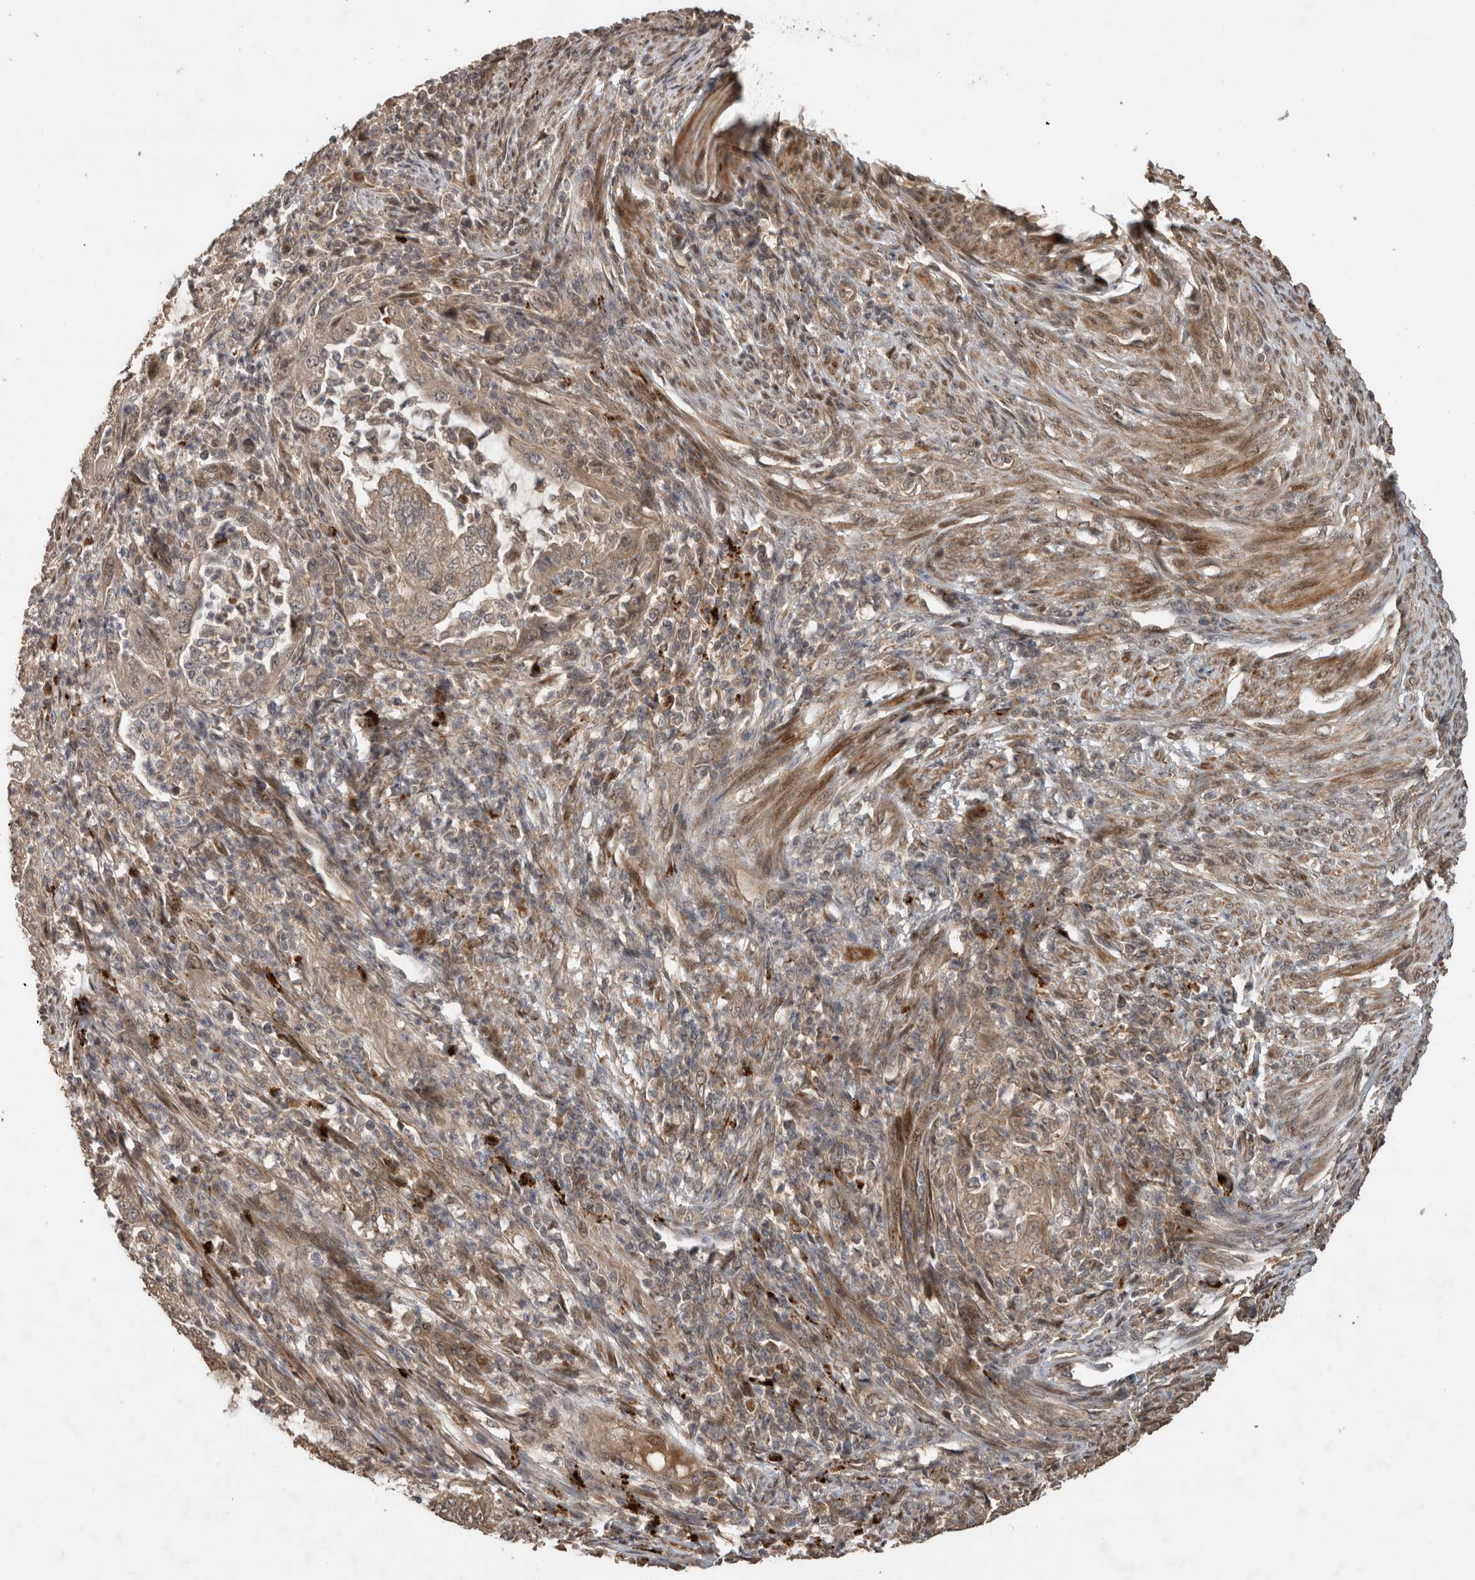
{"staining": {"intensity": "moderate", "quantity": ">75%", "location": "cytoplasmic/membranous"}, "tissue": "endometrial cancer", "cell_type": "Tumor cells", "image_type": "cancer", "snomed": [{"axis": "morphology", "description": "Adenocarcinoma, NOS"}, {"axis": "topography", "description": "Endometrium"}], "caption": "Brown immunohistochemical staining in endometrial adenocarcinoma demonstrates moderate cytoplasmic/membranous positivity in about >75% of tumor cells. The protein is shown in brown color, while the nuclei are stained blue.", "gene": "PITPNC1", "patient": {"sex": "female", "age": 51}}